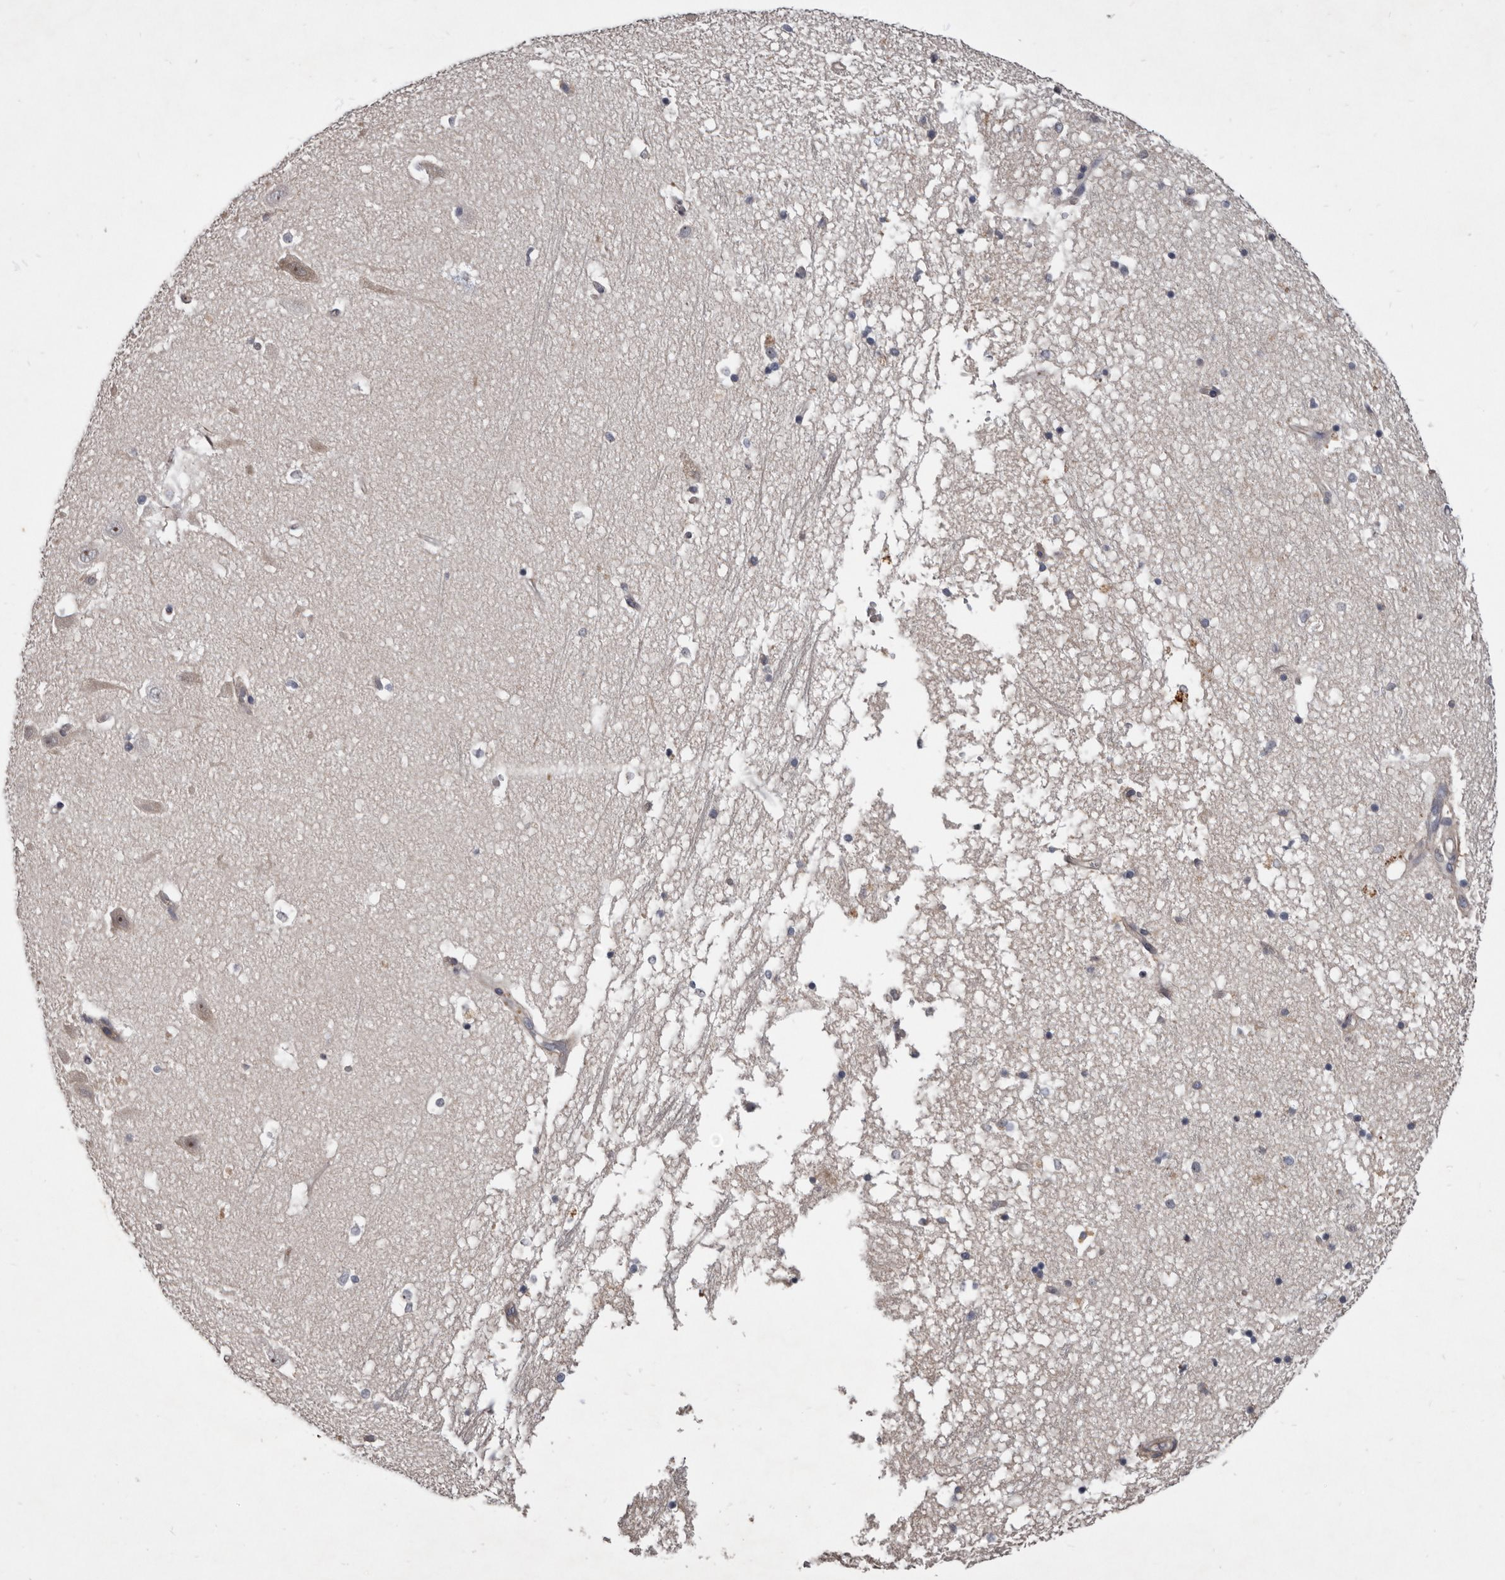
{"staining": {"intensity": "moderate", "quantity": "<25%", "location": "cytoplasmic/membranous"}, "tissue": "hippocampus", "cell_type": "Glial cells", "image_type": "normal", "snomed": [{"axis": "morphology", "description": "Normal tissue, NOS"}, {"axis": "topography", "description": "Hippocampus"}], "caption": "A low amount of moderate cytoplasmic/membranous staining is seen in about <25% of glial cells in normal hippocampus.", "gene": "TTC39A", "patient": {"sex": "male", "age": 45}}